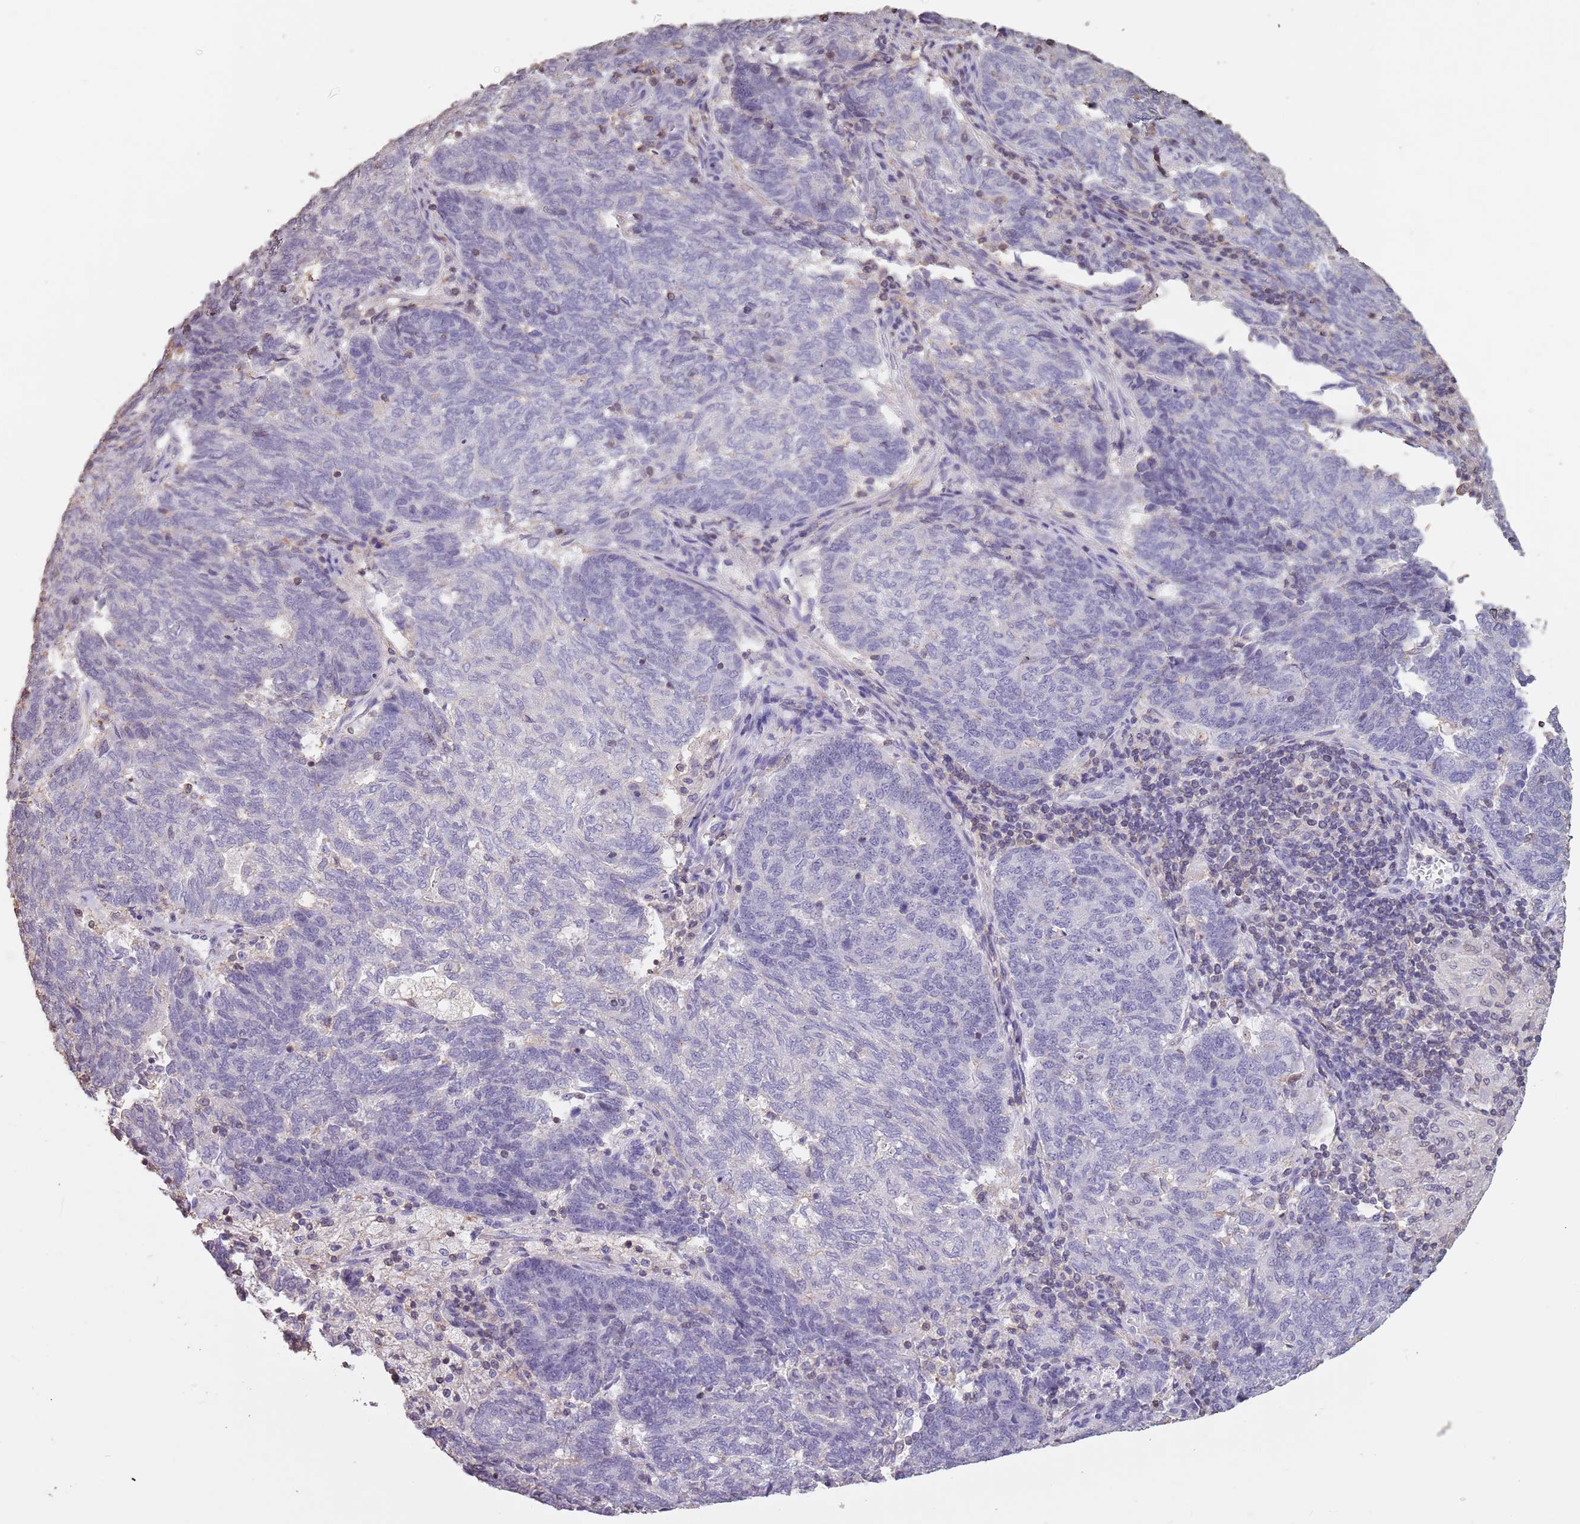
{"staining": {"intensity": "negative", "quantity": "none", "location": "none"}, "tissue": "endometrial cancer", "cell_type": "Tumor cells", "image_type": "cancer", "snomed": [{"axis": "morphology", "description": "Adenocarcinoma, NOS"}, {"axis": "topography", "description": "Endometrium"}], "caption": "This histopathology image is of endometrial cancer stained with immunohistochemistry (IHC) to label a protein in brown with the nuclei are counter-stained blue. There is no staining in tumor cells.", "gene": "SUN5", "patient": {"sex": "female", "age": 80}}